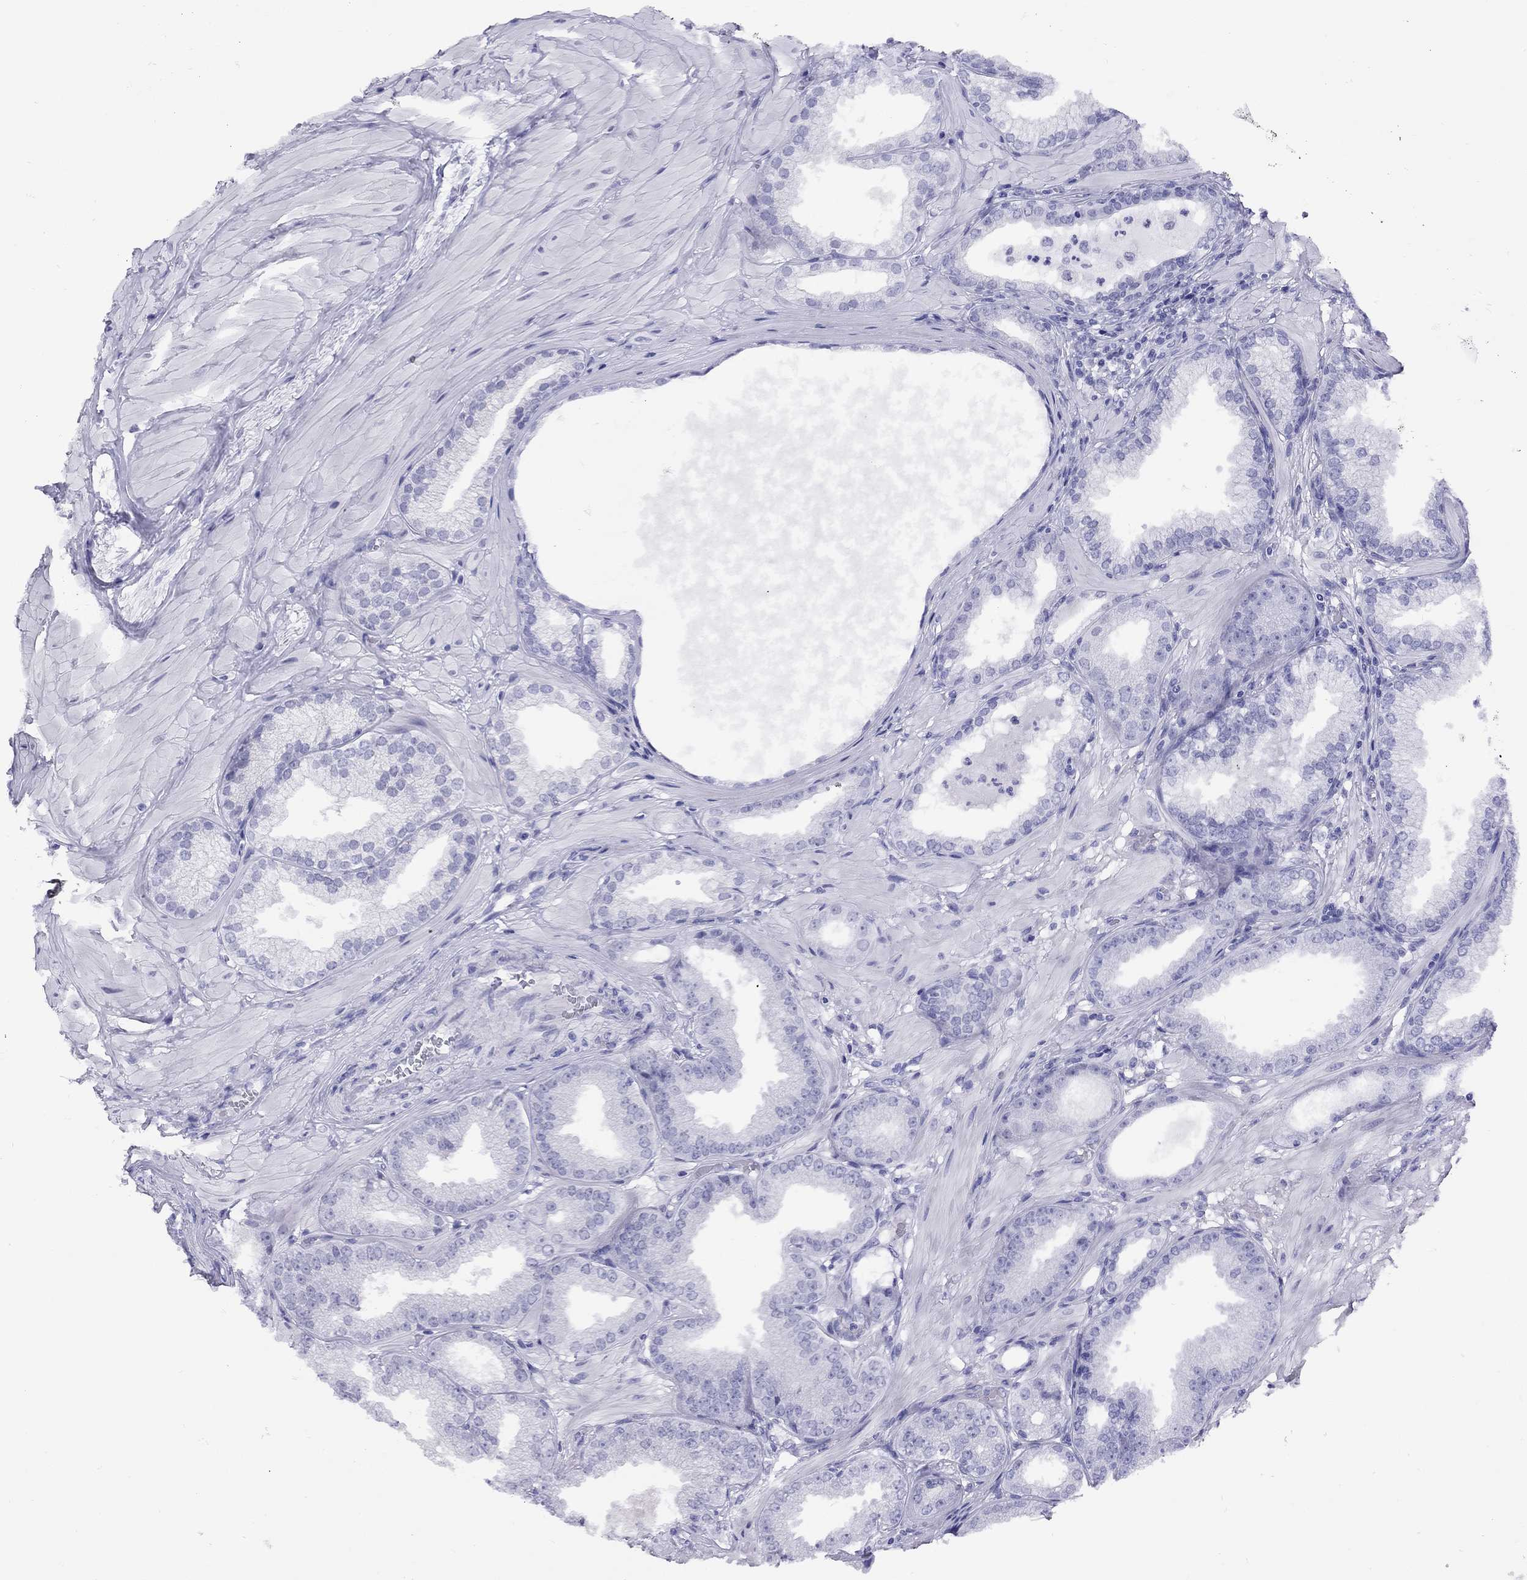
{"staining": {"intensity": "negative", "quantity": "none", "location": "none"}, "tissue": "prostate cancer", "cell_type": "Tumor cells", "image_type": "cancer", "snomed": [{"axis": "morphology", "description": "Adenocarcinoma, Low grade"}, {"axis": "topography", "description": "Prostate"}], "caption": "Tumor cells show no significant expression in prostate cancer. (Brightfield microscopy of DAB immunohistochemistry (IHC) at high magnification).", "gene": "LYAR", "patient": {"sex": "male", "age": 55}}